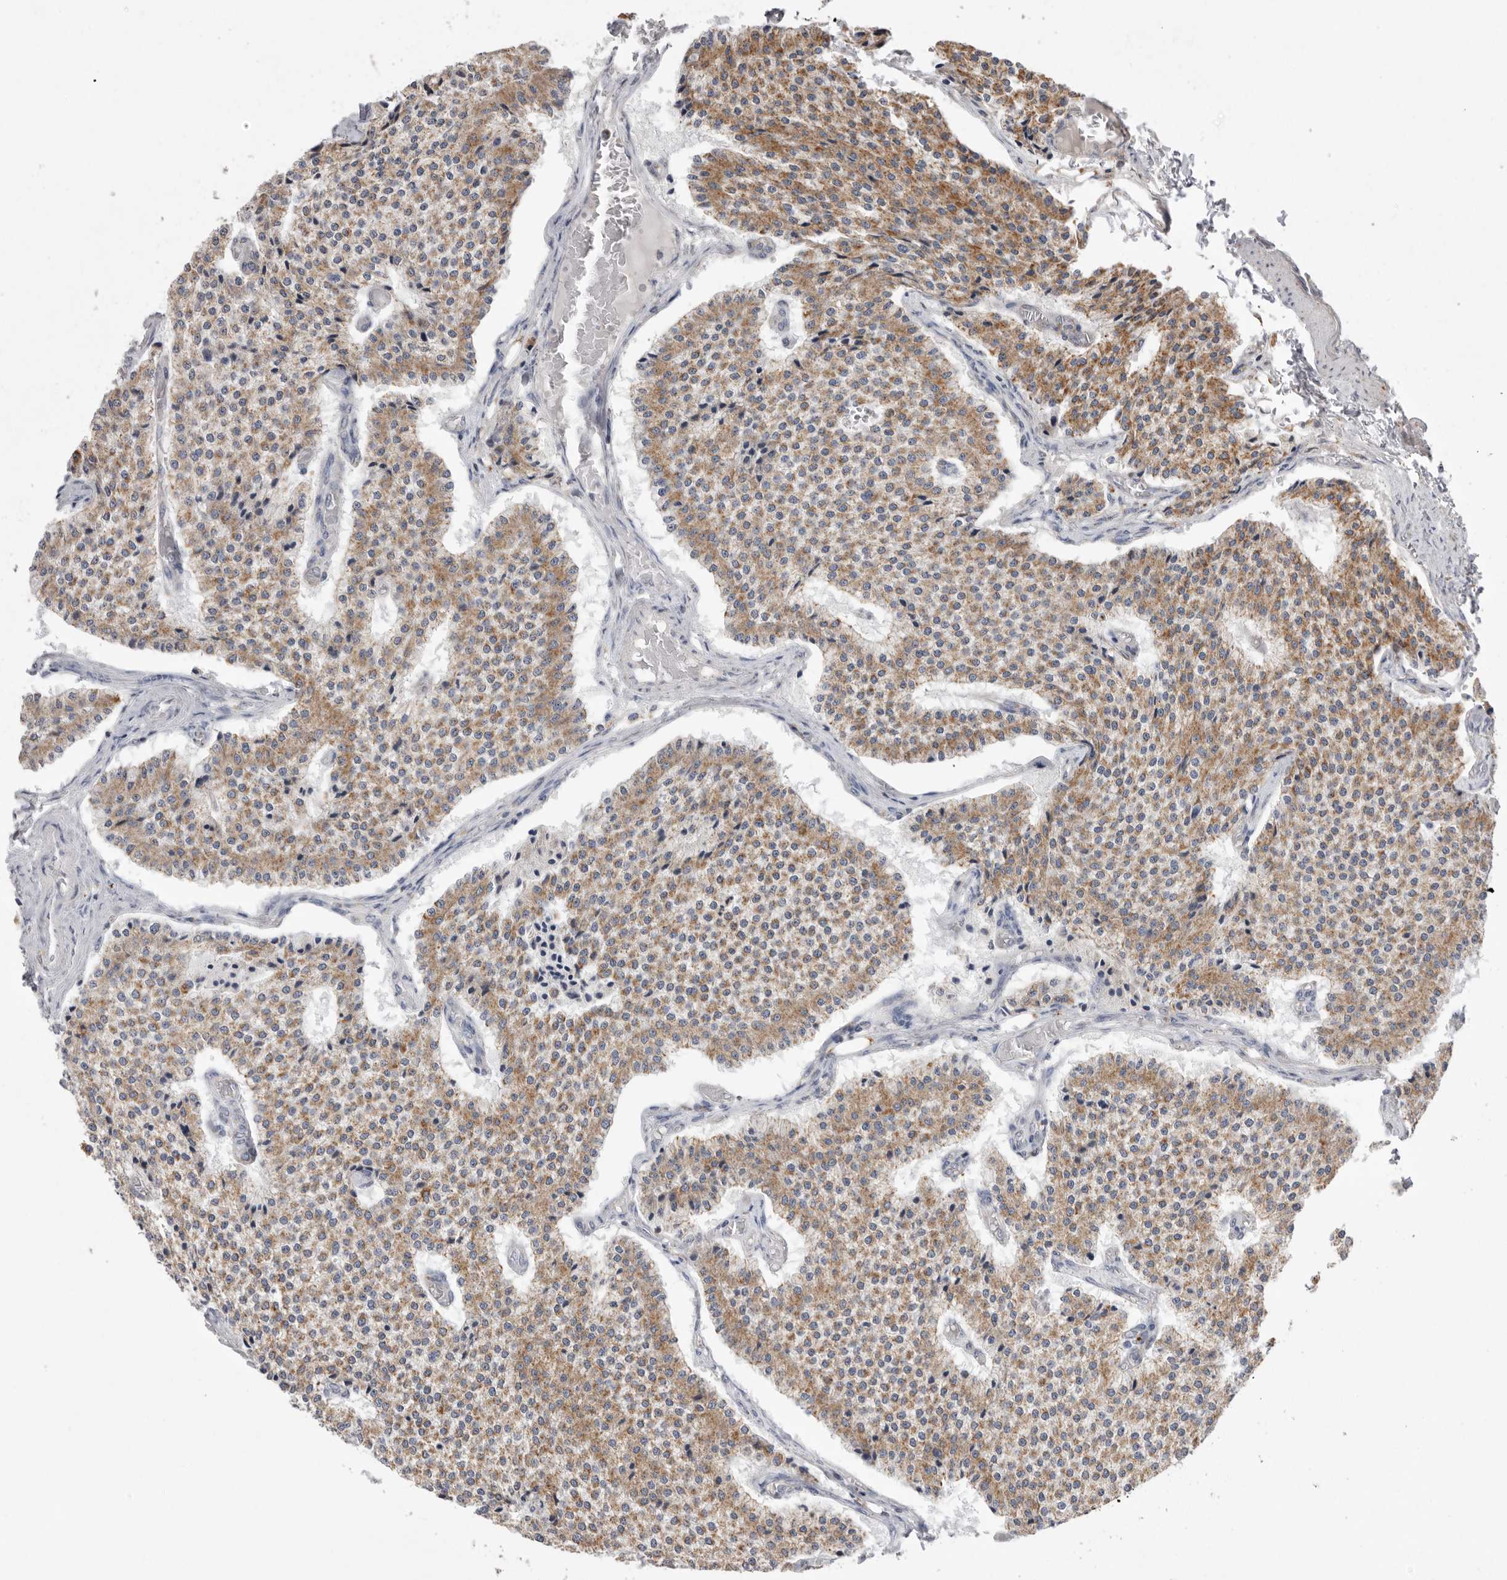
{"staining": {"intensity": "moderate", "quantity": ">75%", "location": "cytoplasmic/membranous"}, "tissue": "carcinoid", "cell_type": "Tumor cells", "image_type": "cancer", "snomed": [{"axis": "morphology", "description": "Carcinoid, malignant, NOS"}, {"axis": "topography", "description": "Colon"}], "caption": "Human carcinoid stained with a protein marker demonstrates moderate staining in tumor cells.", "gene": "VDAC3", "patient": {"sex": "female", "age": 52}}